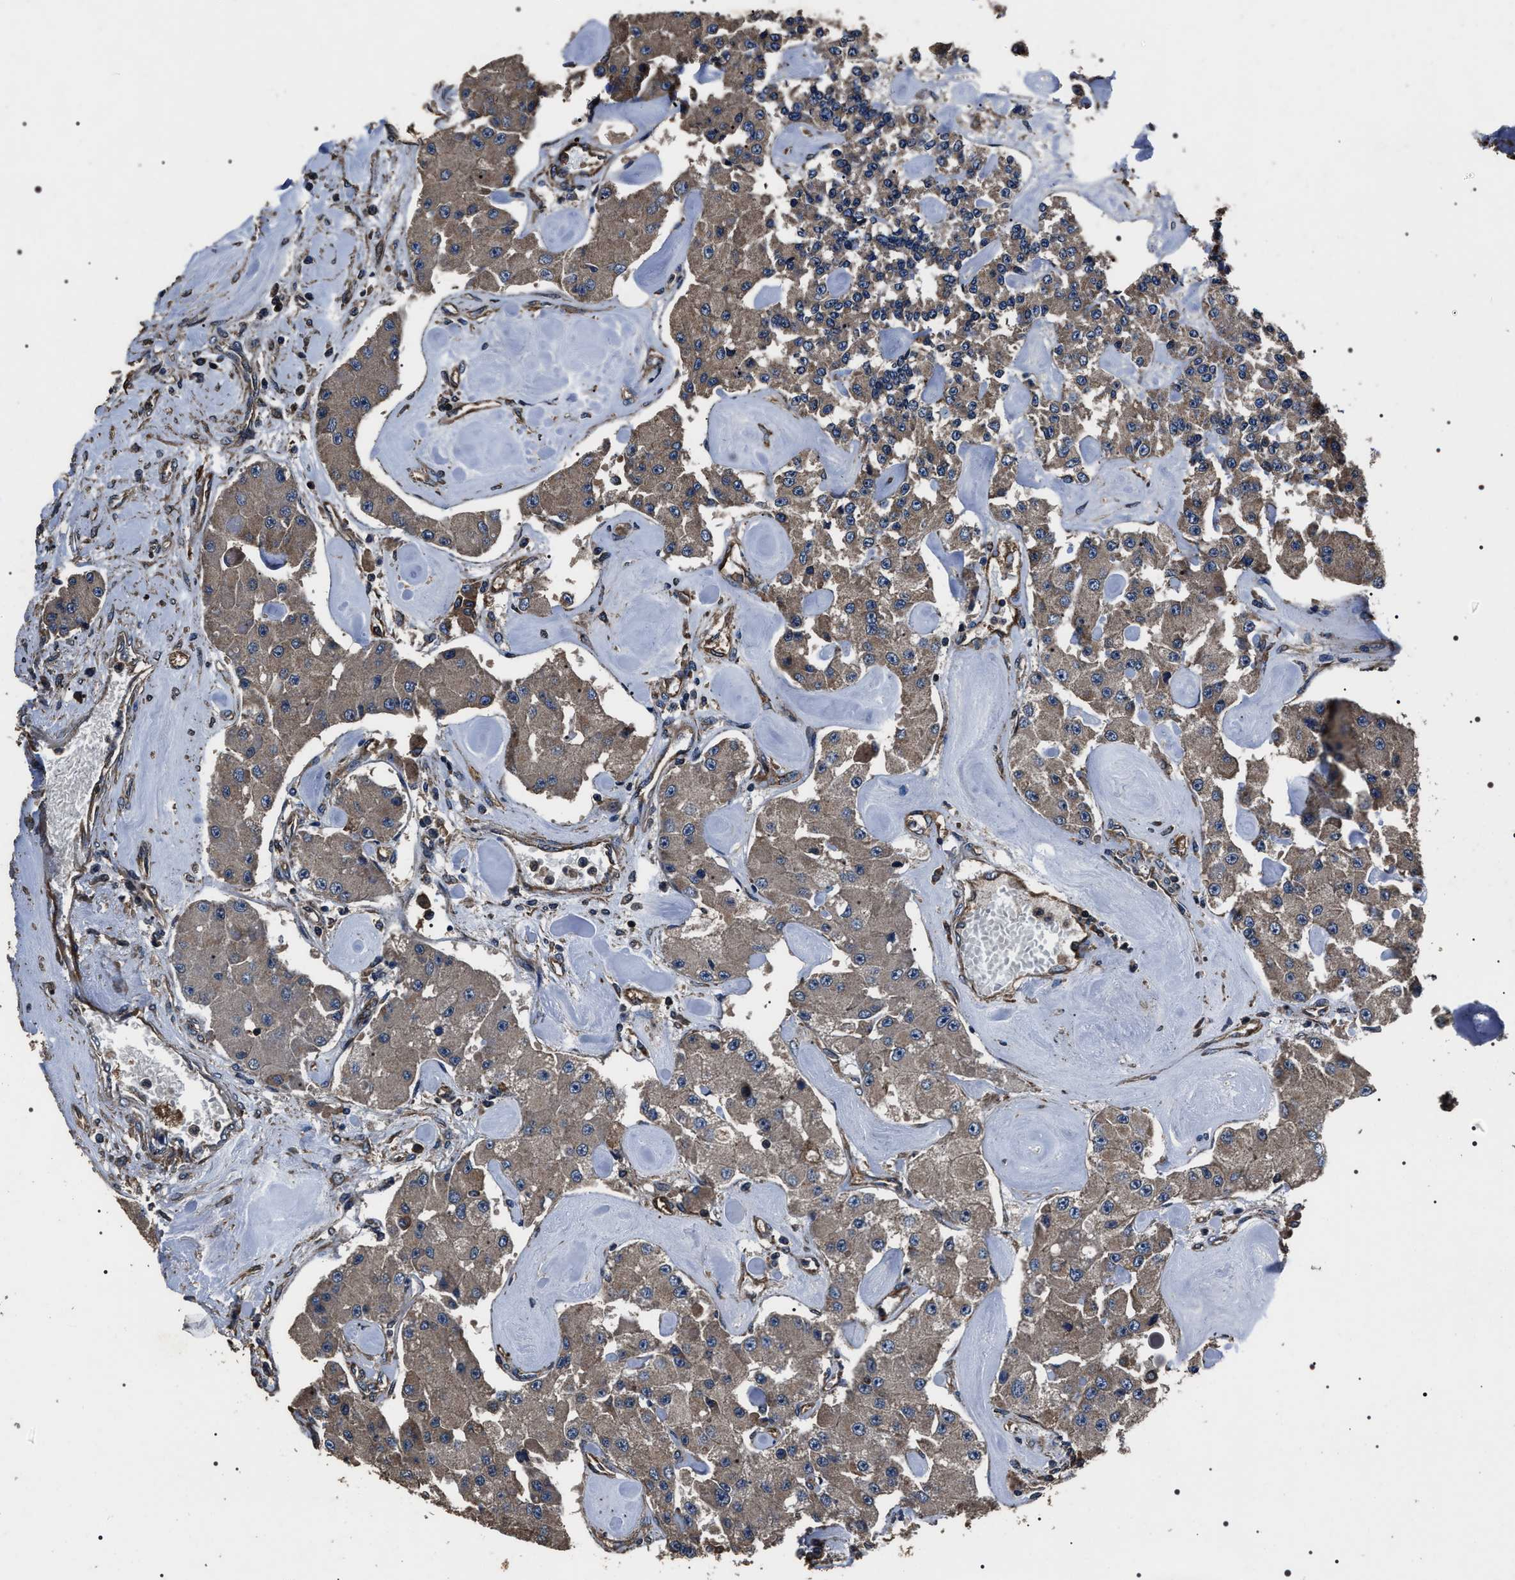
{"staining": {"intensity": "weak", "quantity": ">75%", "location": "cytoplasmic/membranous"}, "tissue": "carcinoid", "cell_type": "Tumor cells", "image_type": "cancer", "snomed": [{"axis": "morphology", "description": "Carcinoid, malignant, NOS"}, {"axis": "topography", "description": "Pancreas"}], "caption": "Carcinoid (malignant) tissue exhibits weak cytoplasmic/membranous staining in about >75% of tumor cells", "gene": "HSCB", "patient": {"sex": "male", "age": 41}}